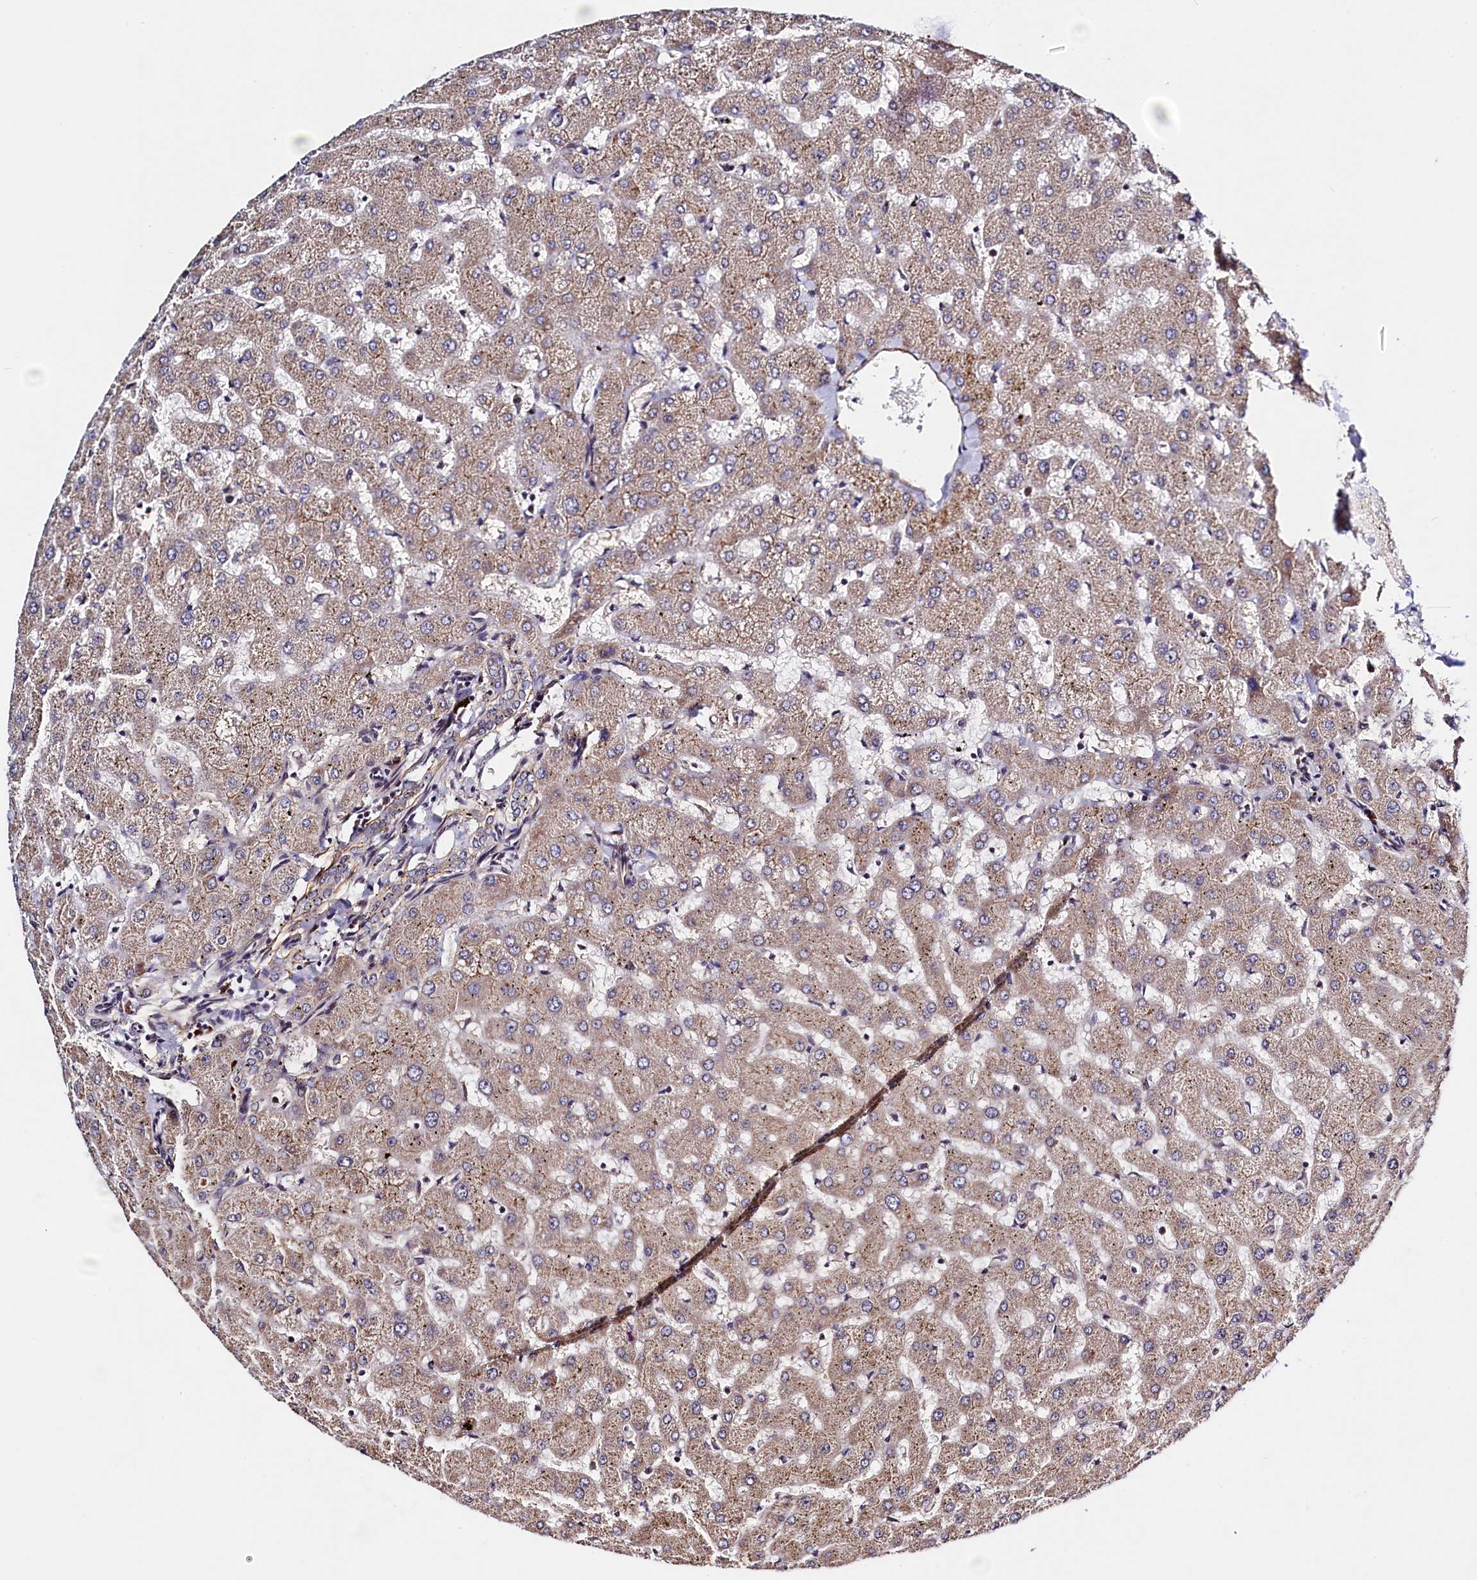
{"staining": {"intensity": "weak", "quantity": "<25%", "location": "cytoplasmic/membranous"}, "tissue": "liver", "cell_type": "Cholangiocytes", "image_type": "normal", "snomed": [{"axis": "morphology", "description": "Normal tissue, NOS"}, {"axis": "topography", "description": "Liver"}], "caption": "DAB (3,3'-diaminobenzidine) immunohistochemical staining of normal human liver shows no significant expression in cholangiocytes. Brightfield microscopy of immunohistochemistry (IHC) stained with DAB (brown) and hematoxylin (blue), captured at high magnification.", "gene": "RBFA", "patient": {"sex": "female", "age": 63}}